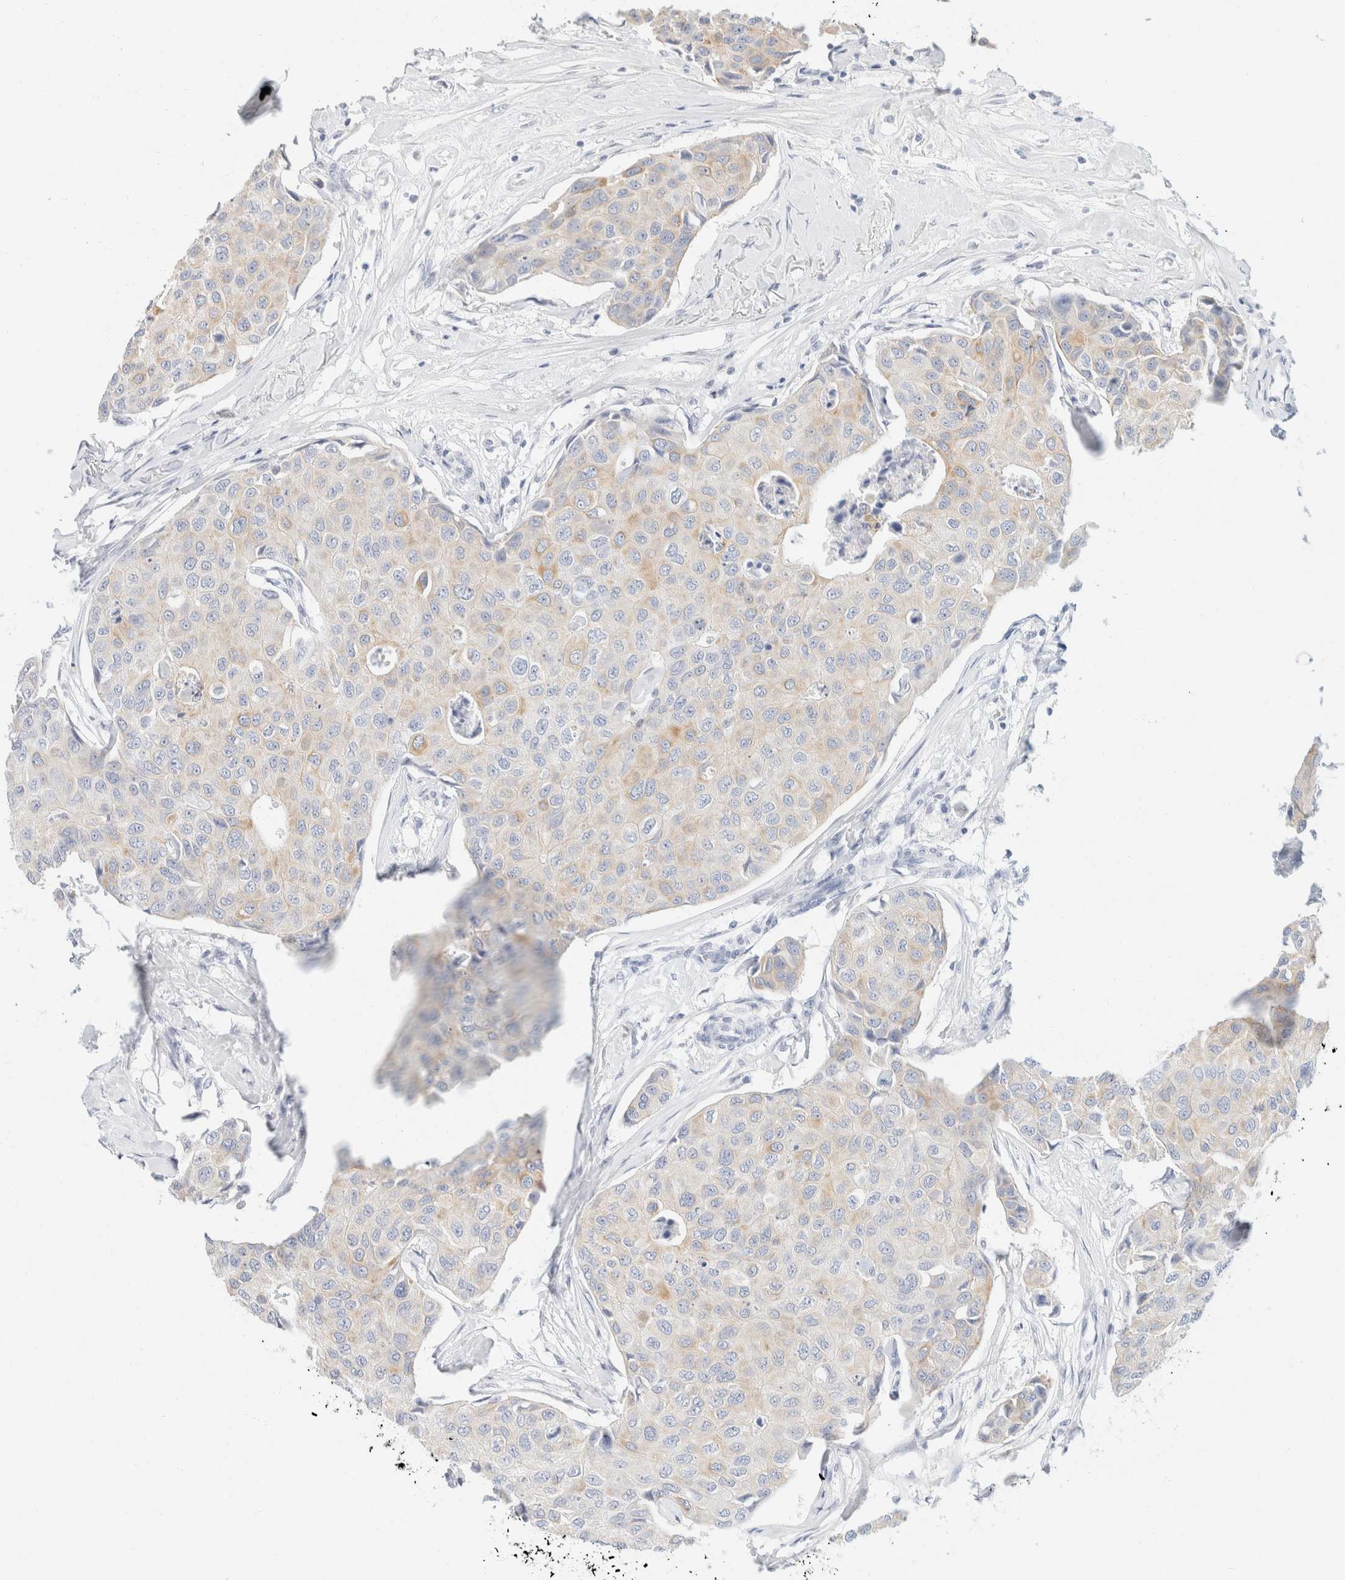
{"staining": {"intensity": "weak", "quantity": "<25%", "location": "cytoplasmic/membranous"}, "tissue": "breast cancer", "cell_type": "Tumor cells", "image_type": "cancer", "snomed": [{"axis": "morphology", "description": "Duct carcinoma"}, {"axis": "topography", "description": "Breast"}], "caption": "High power microscopy image of an immunohistochemistry photomicrograph of breast invasive ductal carcinoma, revealing no significant staining in tumor cells.", "gene": "KRT20", "patient": {"sex": "female", "age": 80}}